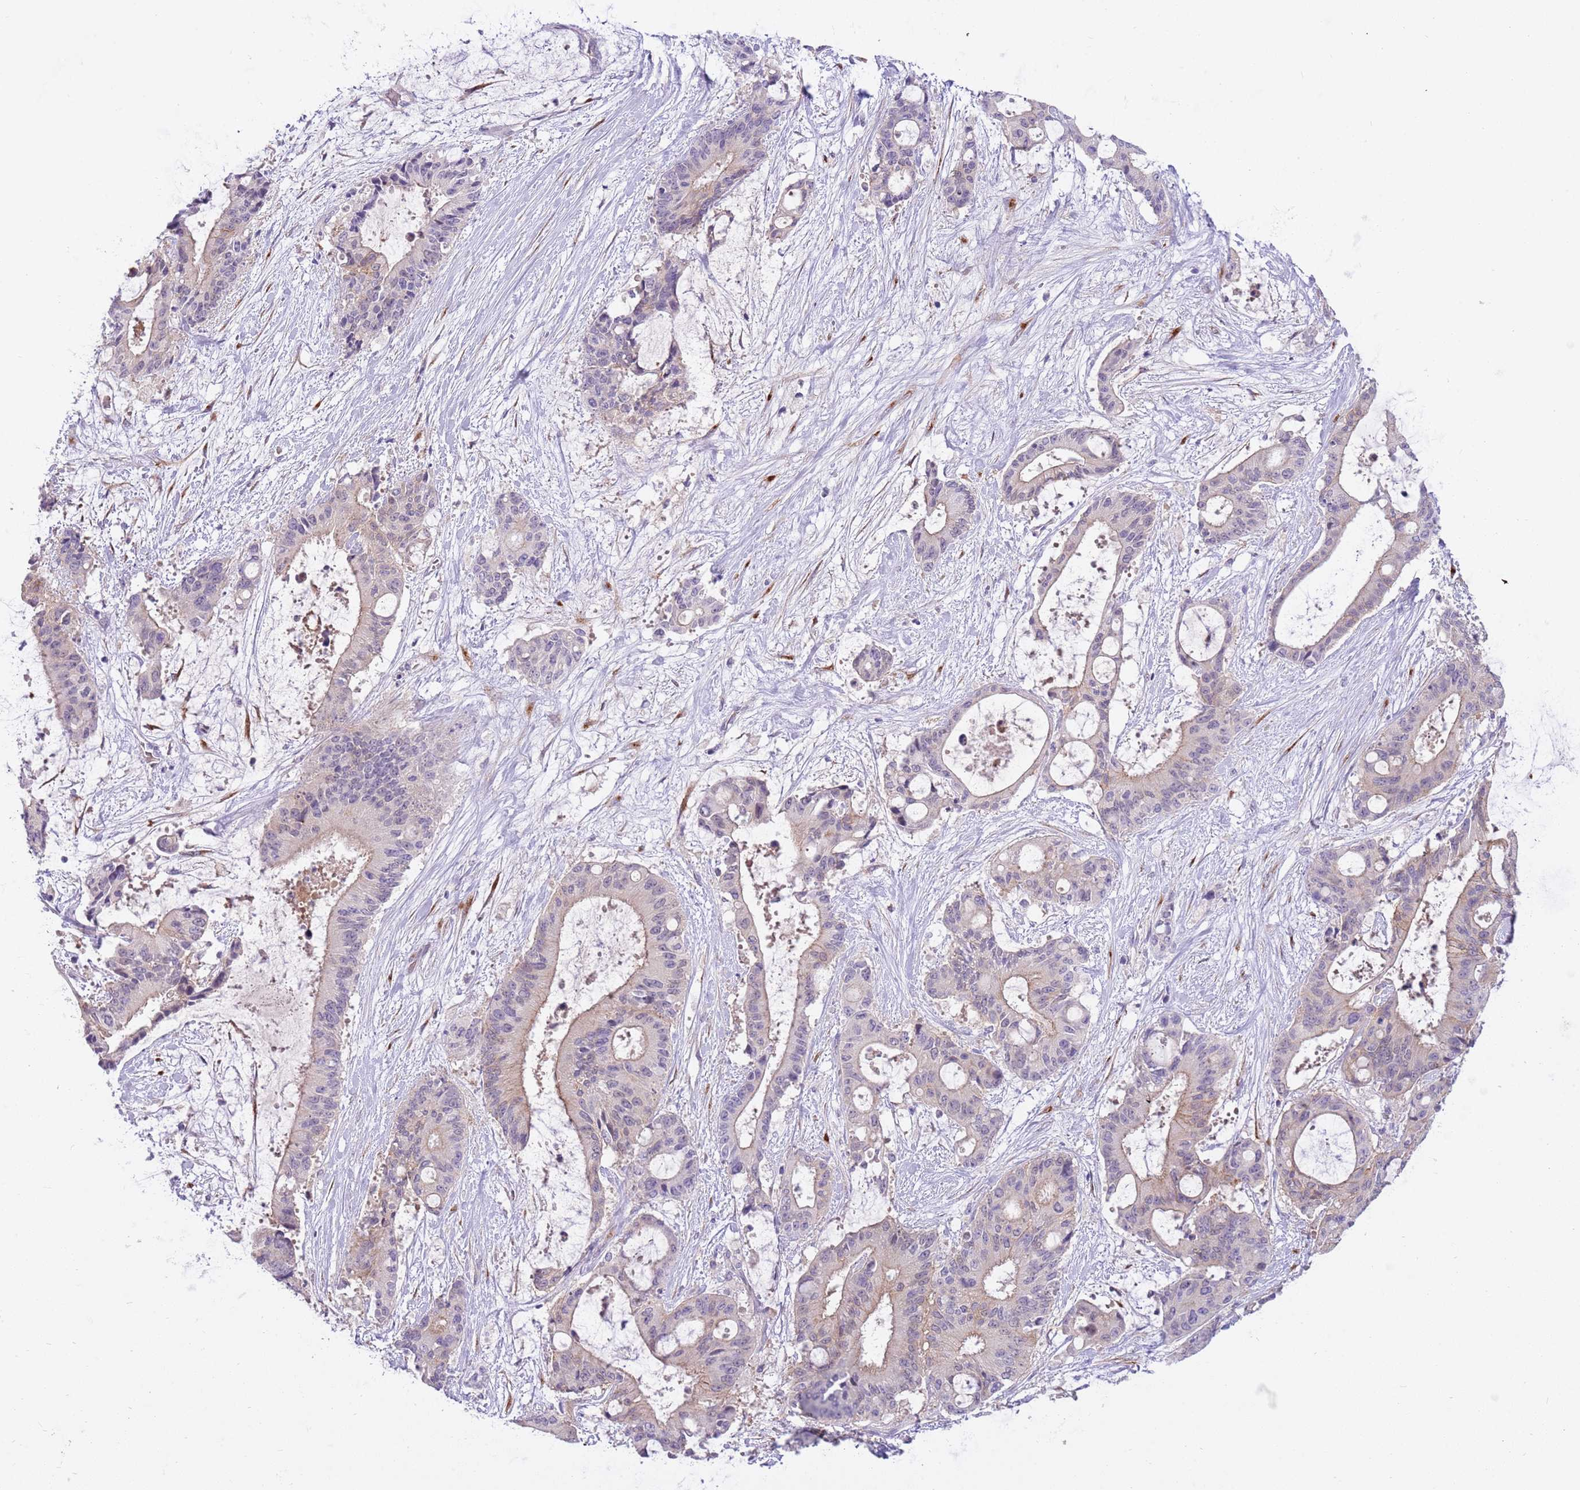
{"staining": {"intensity": "negative", "quantity": "none", "location": "none"}, "tissue": "liver cancer", "cell_type": "Tumor cells", "image_type": "cancer", "snomed": [{"axis": "morphology", "description": "Normal tissue, NOS"}, {"axis": "morphology", "description": "Cholangiocarcinoma"}, {"axis": "topography", "description": "Liver"}, {"axis": "topography", "description": "Peripheral nerve tissue"}], "caption": "The histopathology image shows no staining of tumor cells in liver cancer (cholangiocarcinoma).", "gene": "CFAP73", "patient": {"sex": "female", "age": 73}}